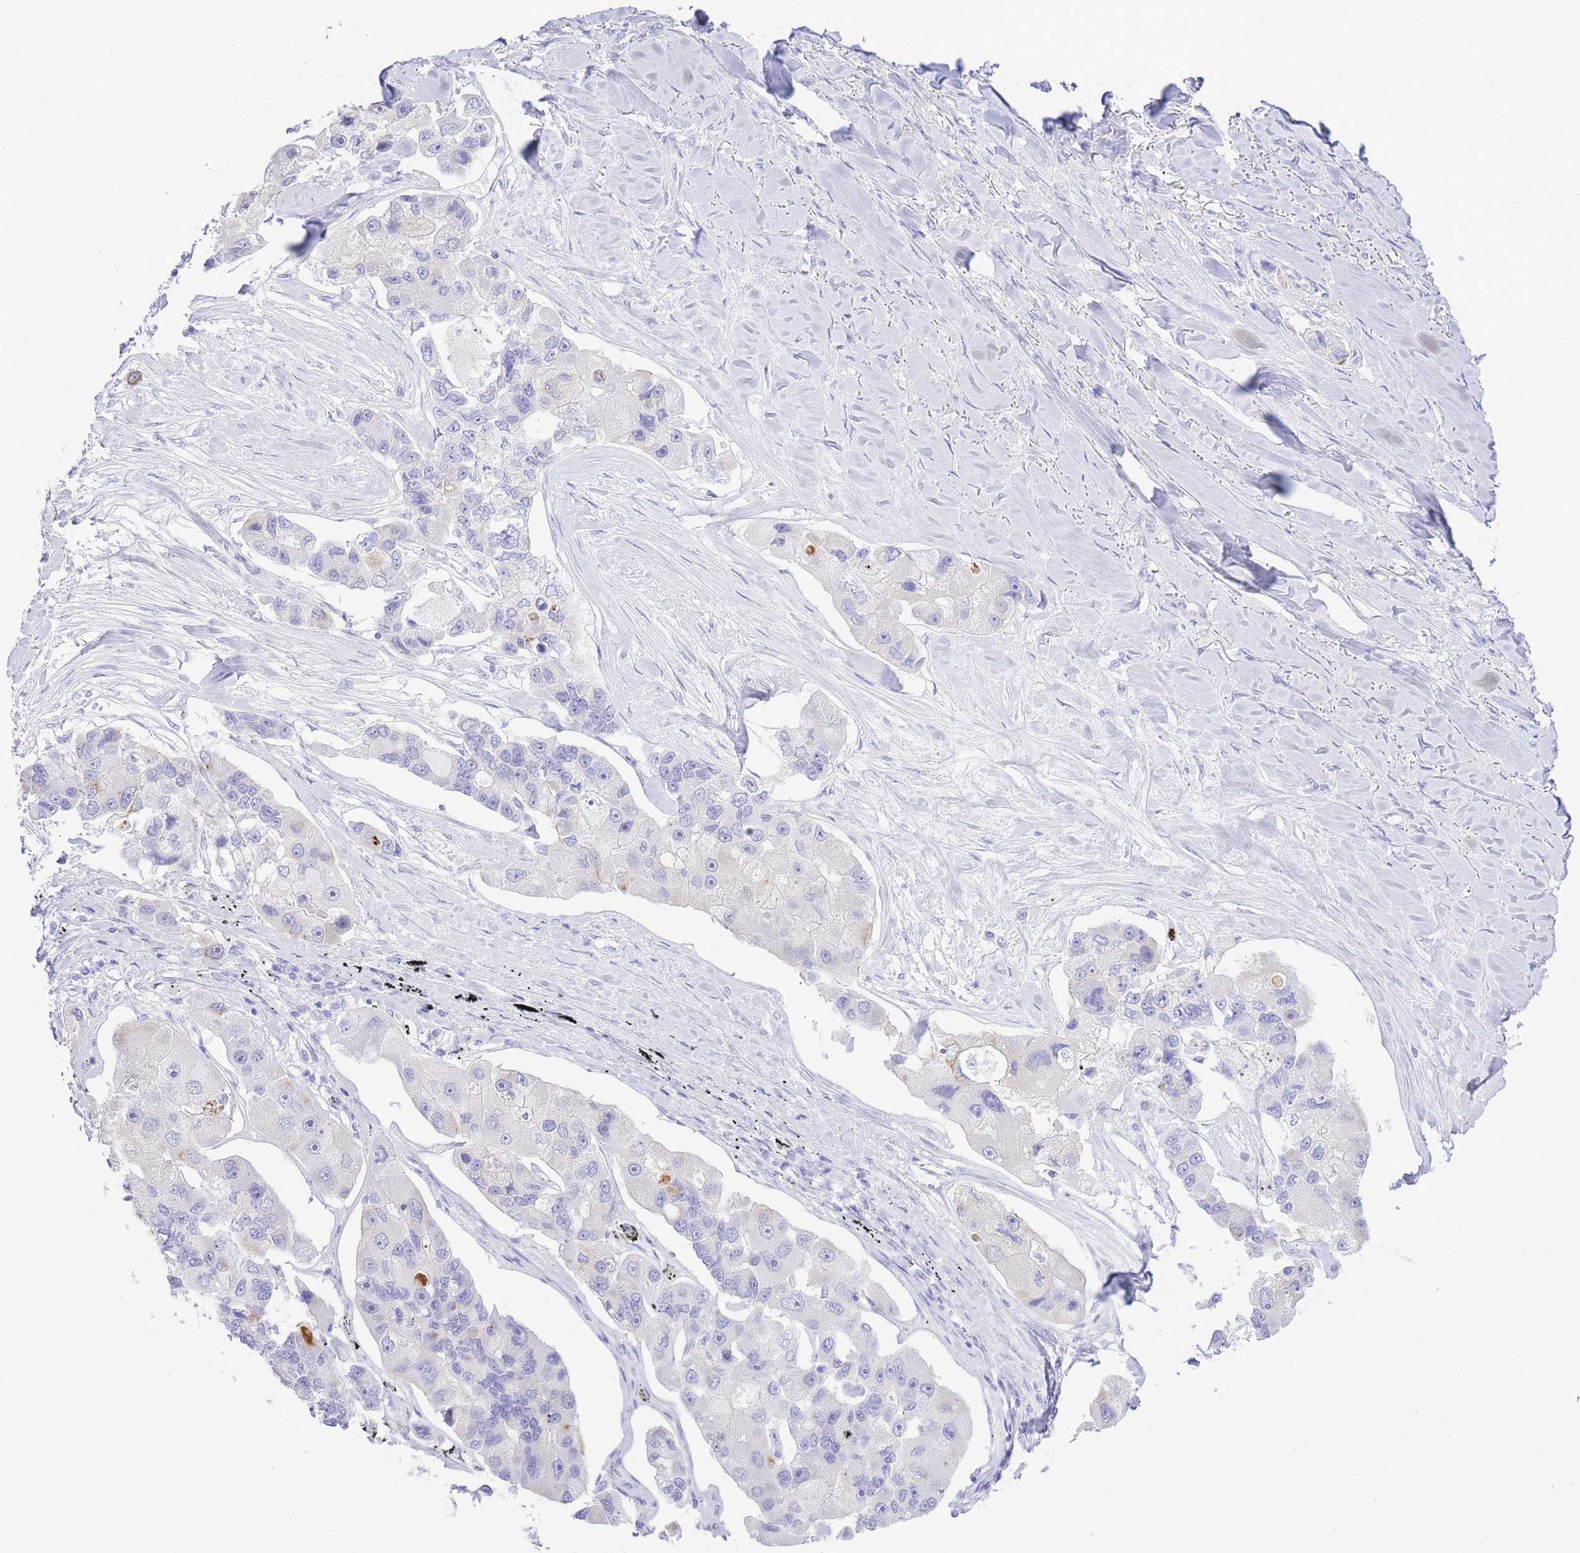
{"staining": {"intensity": "negative", "quantity": "none", "location": "none"}, "tissue": "lung cancer", "cell_type": "Tumor cells", "image_type": "cancer", "snomed": [{"axis": "morphology", "description": "Adenocarcinoma, NOS"}, {"axis": "topography", "description": "Lung"}], "caption": "Human adenocarcinoma (lung) stained for a protein using immunohistochemistry (IHC) demonstrates no expression in tumor cells.", "gene": "VWA8", "patient": {"sex": "female", "age": 54}}